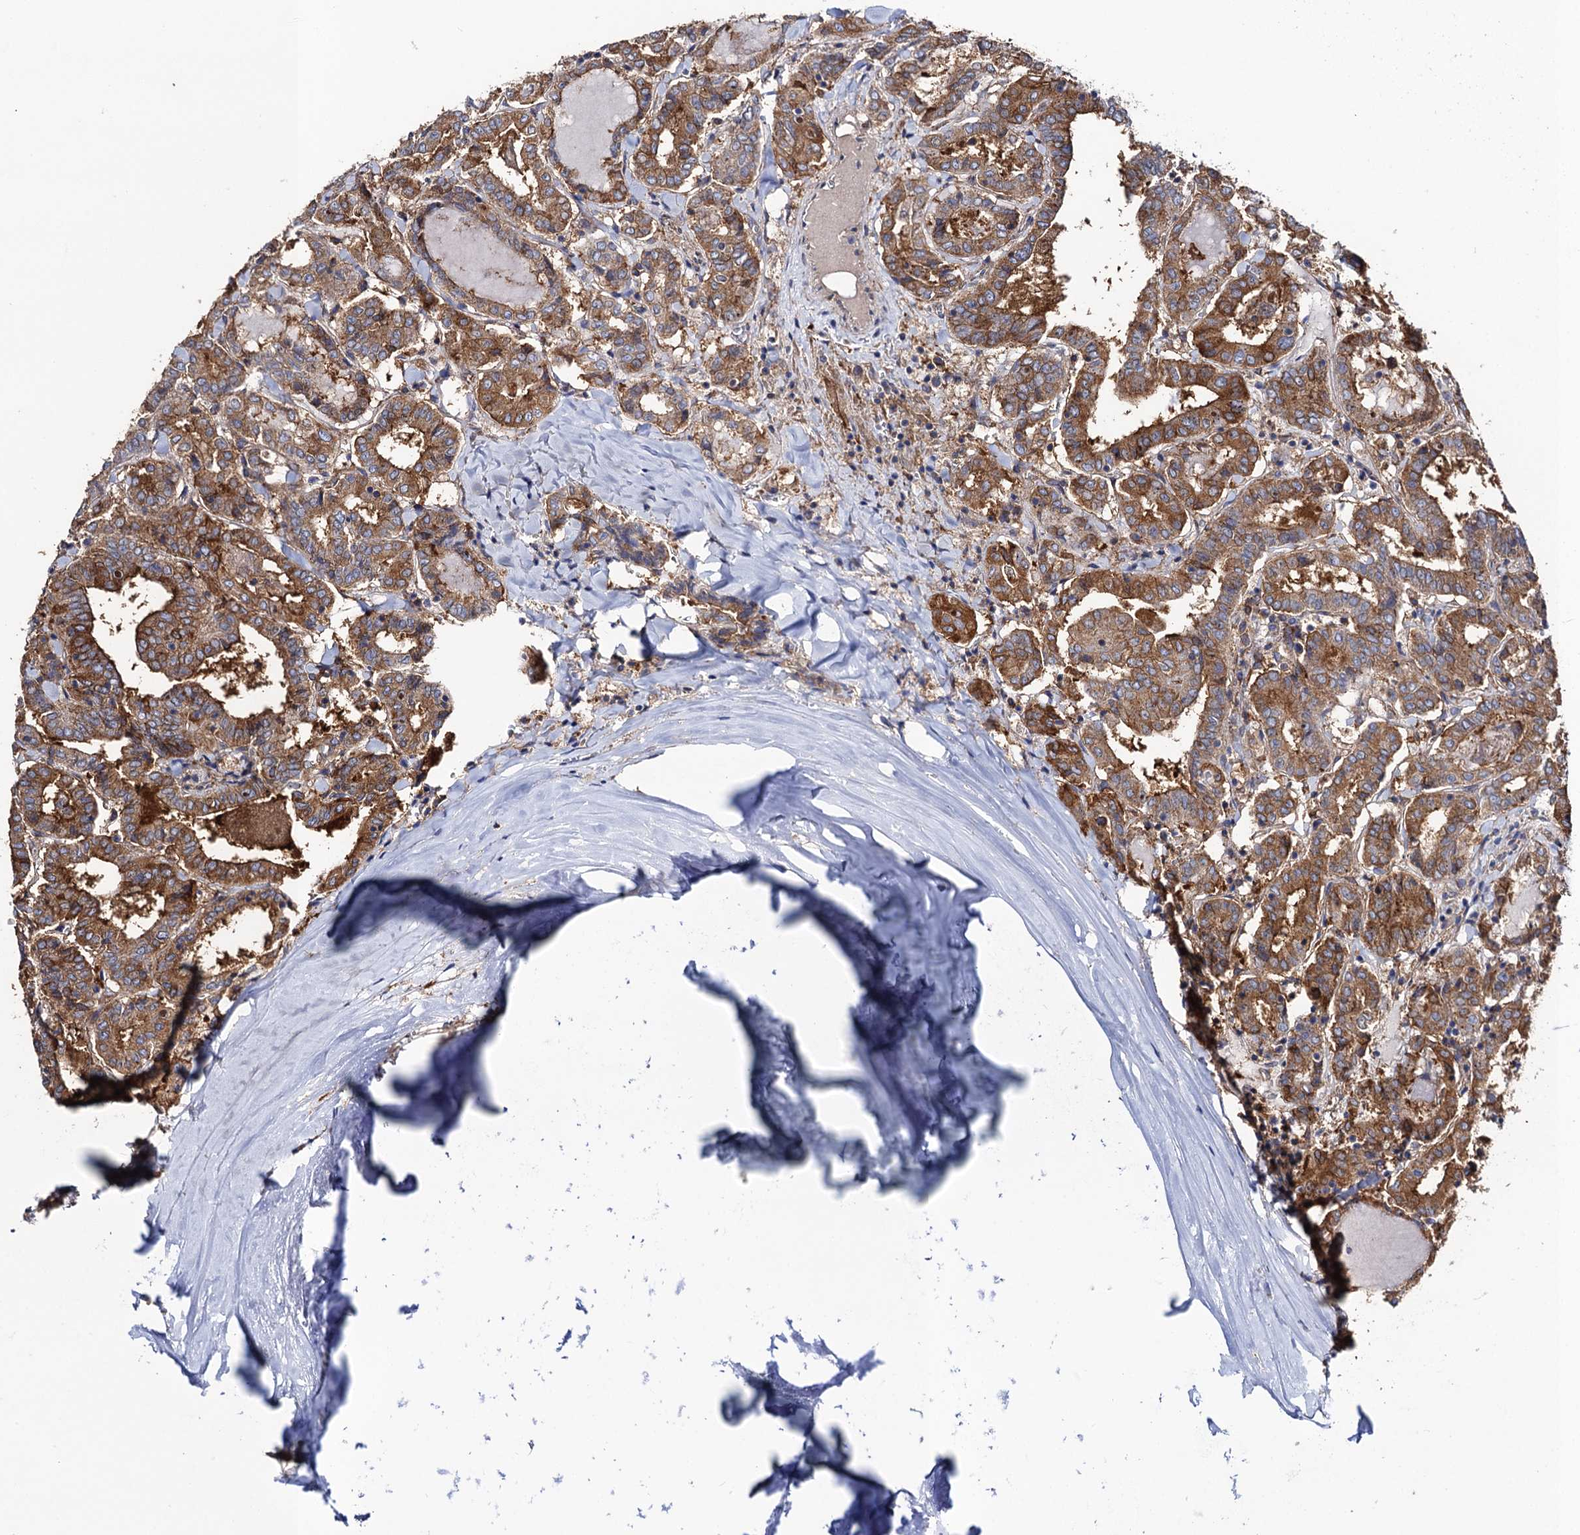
{"staining": {"intensity": "moderate", "quantity": ">75%", "location": "cytoplasmic/membranous"}, "tissue": "thyroid cancer", "cell_type": "Tumor cells", "image_type": "cancer", "snomed": [{"axis": "morphology", "description": "Papillary adenocarcinoma, NOS"}, {"axis": "topography", "description": "Thyroid gland"}], "caption": "Immunohistochemical staining of thyroid cancer (papillary adenocarcinoma) exhibits medium levels of moderate cytoplasmic/membranous protein staining in approximately >75% of tumor cells.", "gene": "DYDC1", "patient": {"sex": "female", "age": 72}}